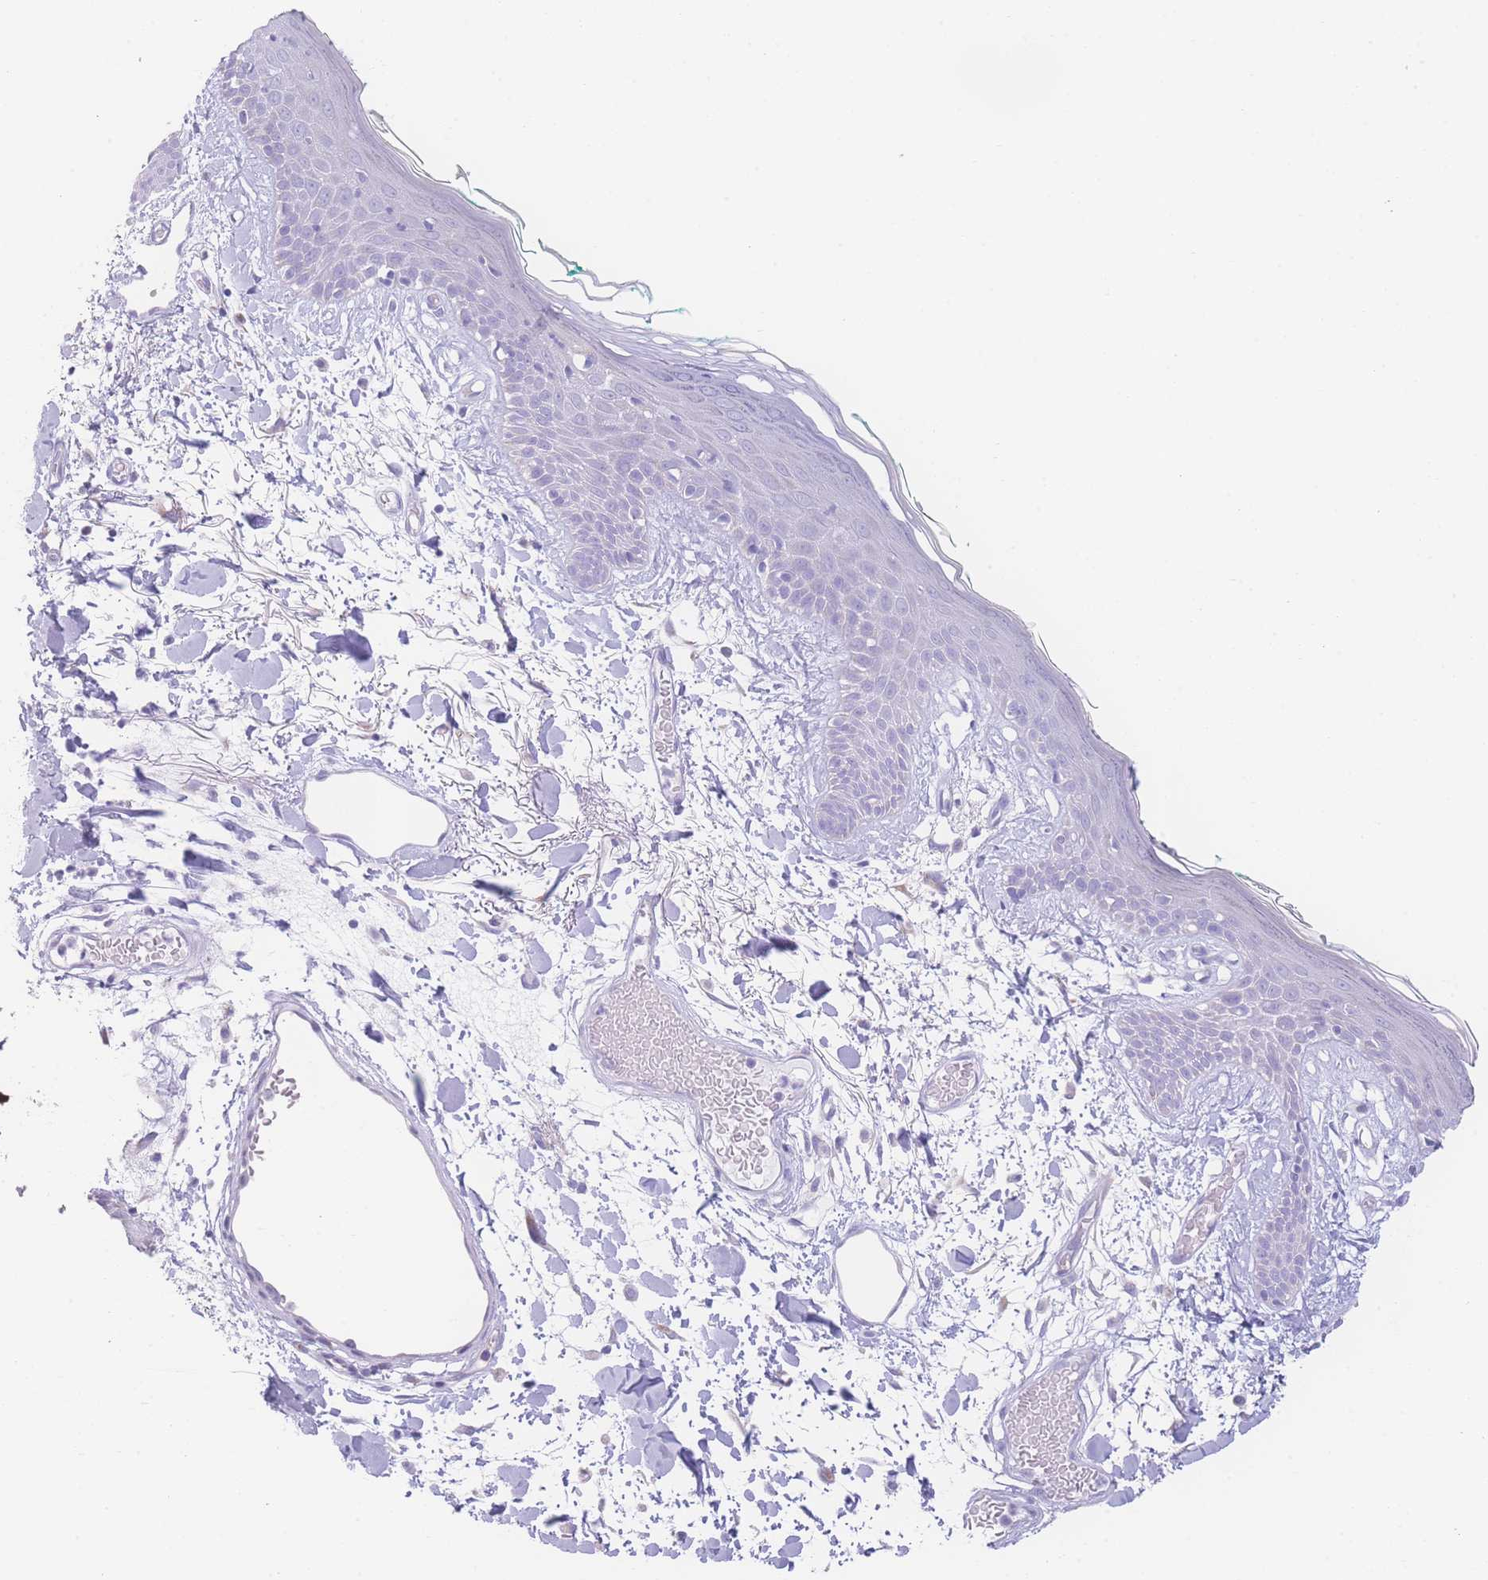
{"staining": {"intensity": "negative", "quantity": "none", "location": "none"}, "tissue": "skin", "cell_type": "Fibroblasts", "image_type": "normal", "snomed": [{"axis": "morphology", "description": "Normal tissue, NOS"}, {"axis": "topography", "description": "Skin"}], "caption": "This is an immunohistochemistry (IHC) photomicrograph of benign skin. There is no expression in fibroblasts.", "gene": "NBEAL1", "patient": {"sex": "male", "age": 79}}